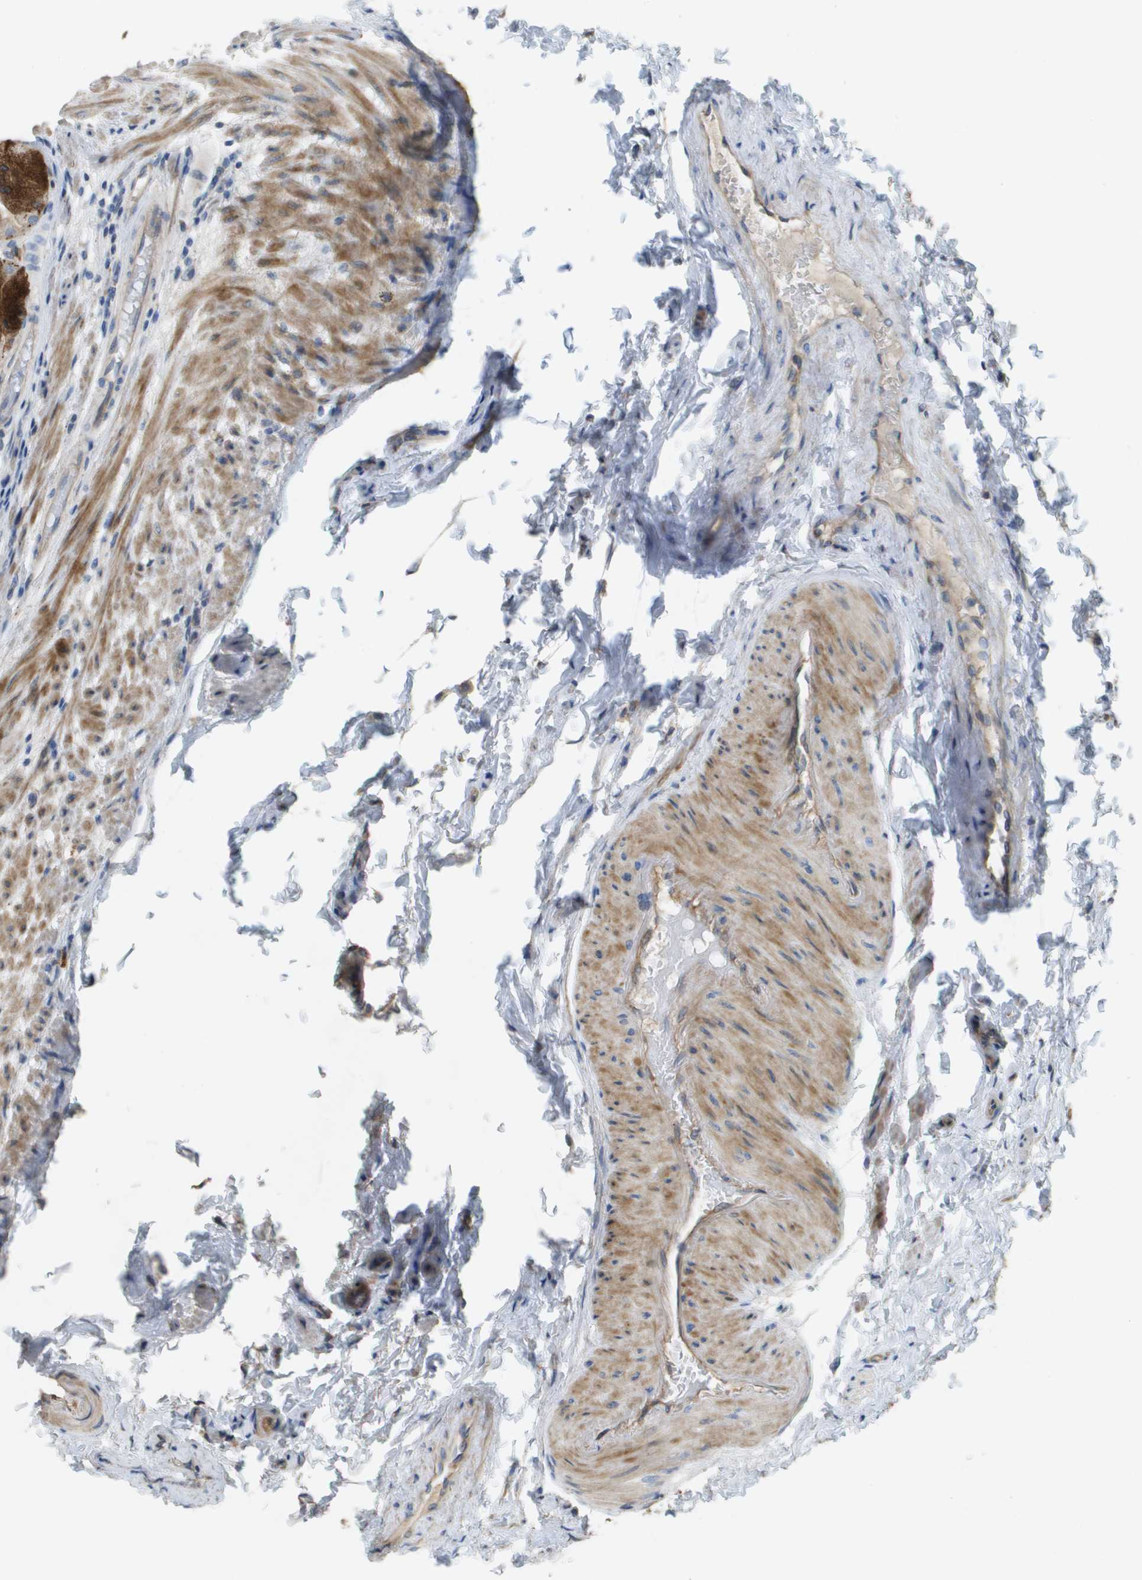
{"staining": {"intensity": "strong", "quantity": ">75%", "location": "cytoplasmic/membranous"}, "tissue": "stomach", "cell_type": "Glandular cells", "image_type": "normal", "snomed": [{"axis": "morphology", "description": "Normal tissue, NOS"}, {"axis": "topography", "description": "Stomach, upper"}], "caption": "Immunohistochemical staining of benign human stomach reveals strong cytoplasmic/membranous protein staining in about >75% of glandular cells.", "gene": "CASP10", "patient": {"sex": "male", "age": 72}}